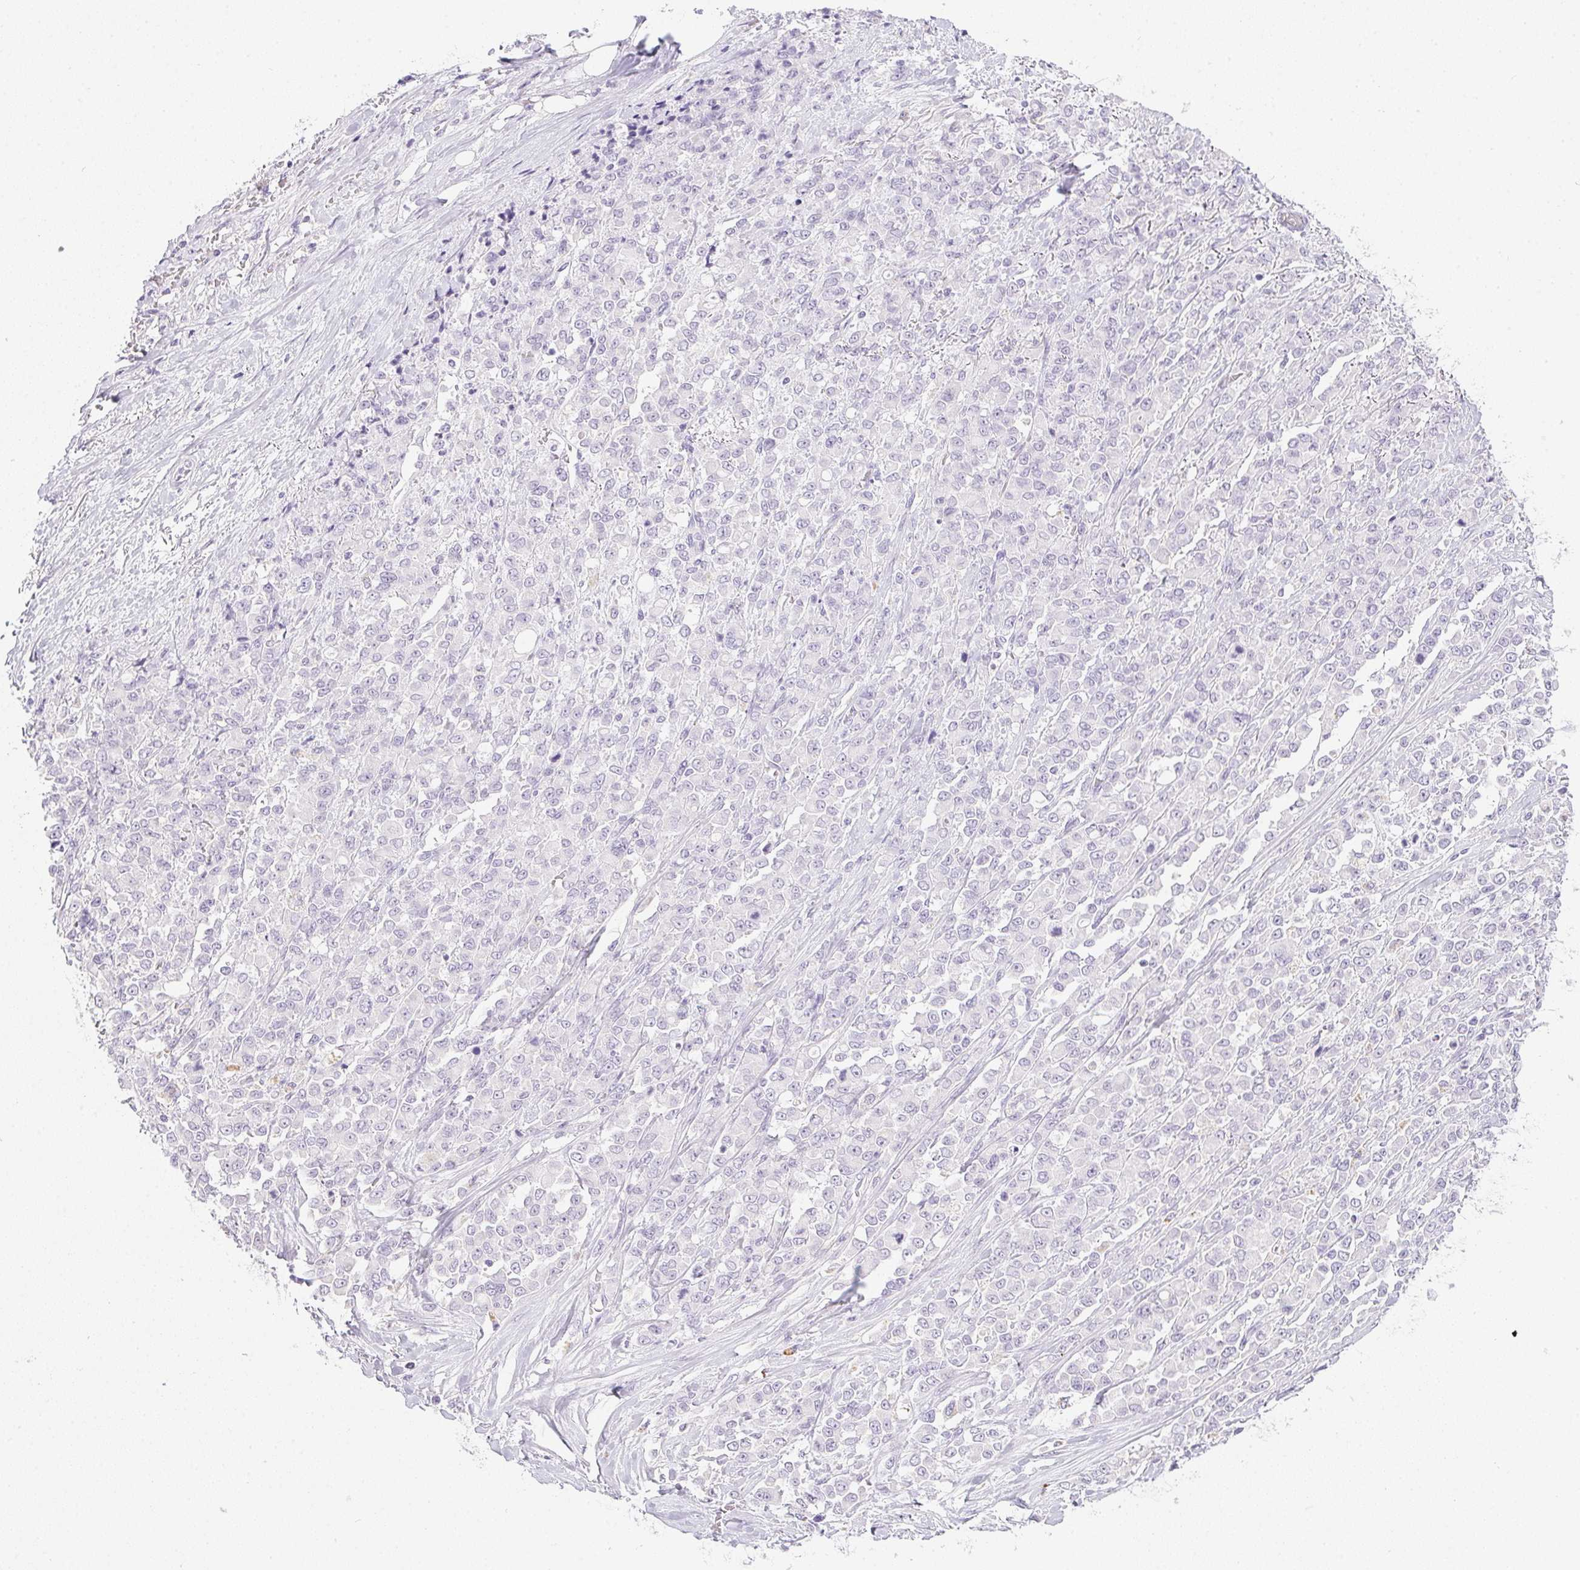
{"staining": {"intensity": "negative", "quantity": "none", "location": "none"}, "tissue": "stomach cancer", "cell_type": "Tumor cells", "image_type": "cancer", "snomed": [{"axis": "morphology", "description": "Adenocarcinoma, NOS"}, {"axis": "topography", "description": "Stomach"}], "caption": "Tumor cells are negative for brown protein staining in adenocarcinoma (stomach).", "gene": "PPY", "patient": {"sex": "female", "age": 76}}